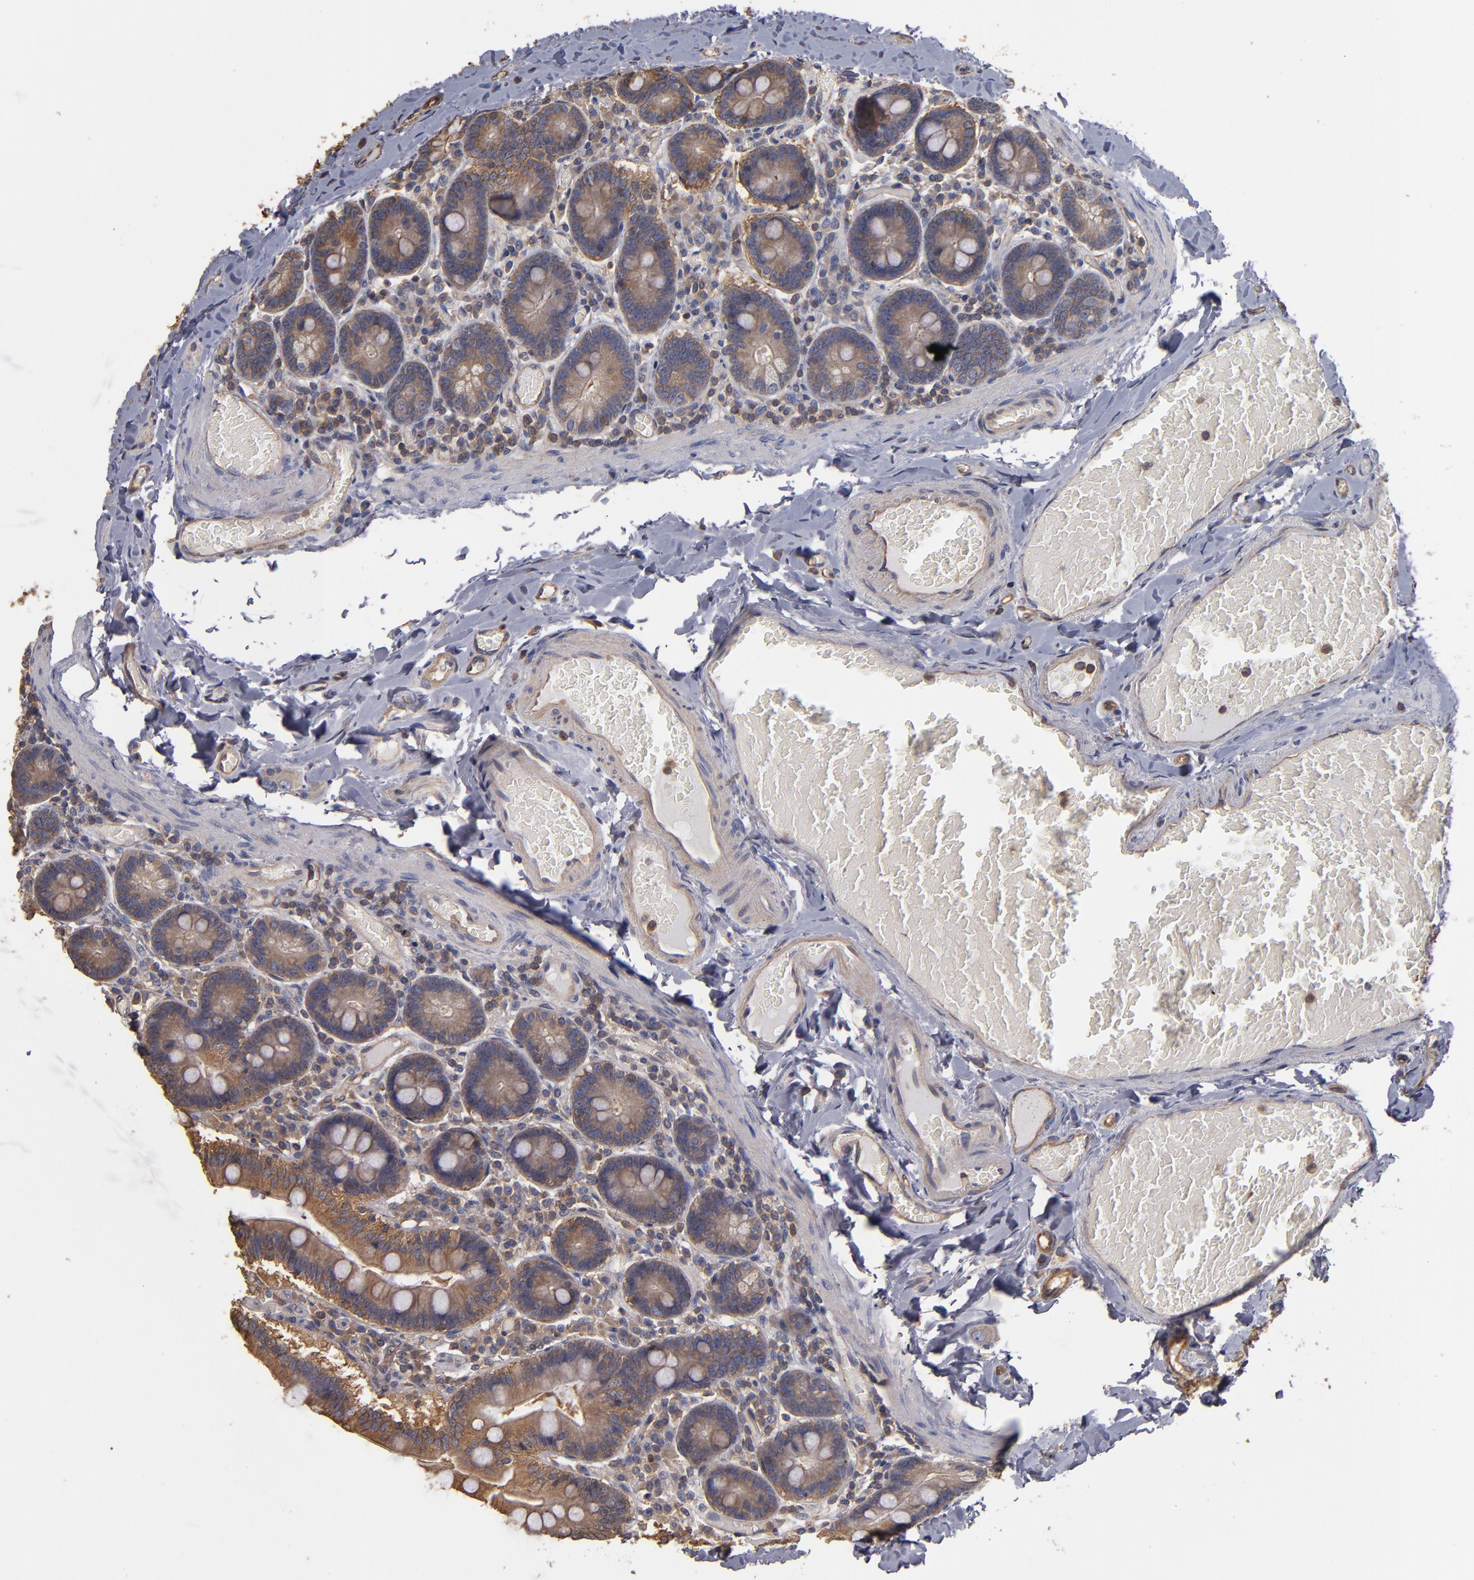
{"staining": {"intensity": "moderate", "quantity": ">75%", "location": "cytoplasmic/membranous"}, "tissue": "duodenum", "cell_type": "Glandular cells", "image_type": "normal", "snomed": [{"axis": "morphology", "description": "Normal tissue, NOS"}, {"axis": "topography", "description": "Duodenum"}], "caption": "Protein expression analysis of normal human duodenum reveals moderate cytoplasmic/membranous expression in about >75% of glandular cells.", "gene": "ESYT2", "patient": {"sex": "male", "age": 66}}